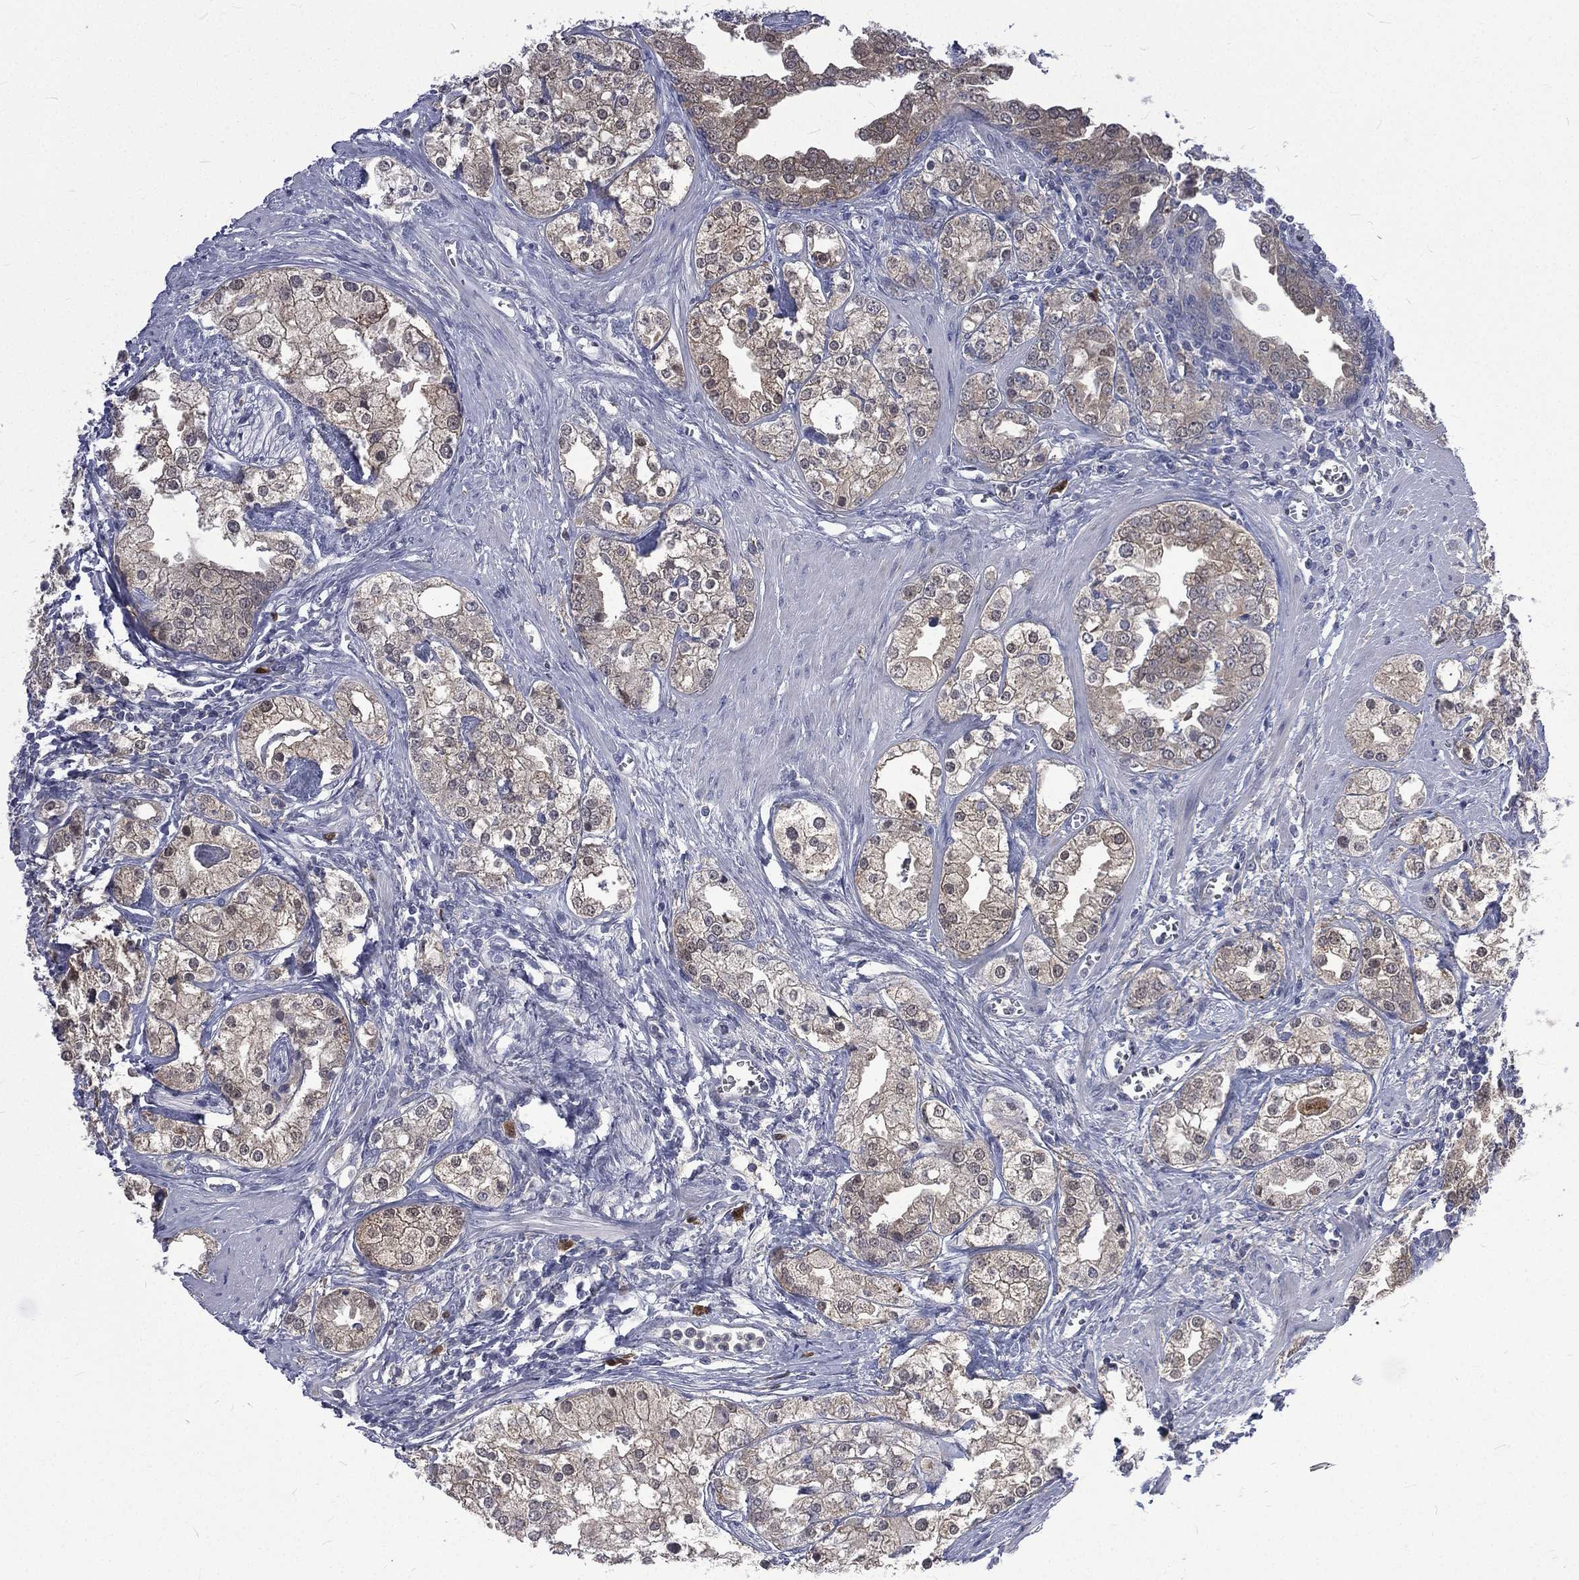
{"staining": {"intensity": "negative", "quantity": "none", "location": "none"}, "tissue": "prostate cancer", "cell_type": "Tumor cells", "image_type": "cancer", "snomed": [{"axis": "morphology", "description": "Adenocarcinoma, NOS"}, {"axis": "topography", "description": "Prostate and seminal vesicle, NOS"}, {"axis": "topography", "description": "Prostate"}], "caption": "Immunohistochemical staining of human prostate adenocarcinoma reveals no significant positivity in tumor cells. (DAB (3,3'-diaminobenzidine) IHC, high magnification).", "gene": "CA12", "patient": {"sex": "male", "age": 62}}